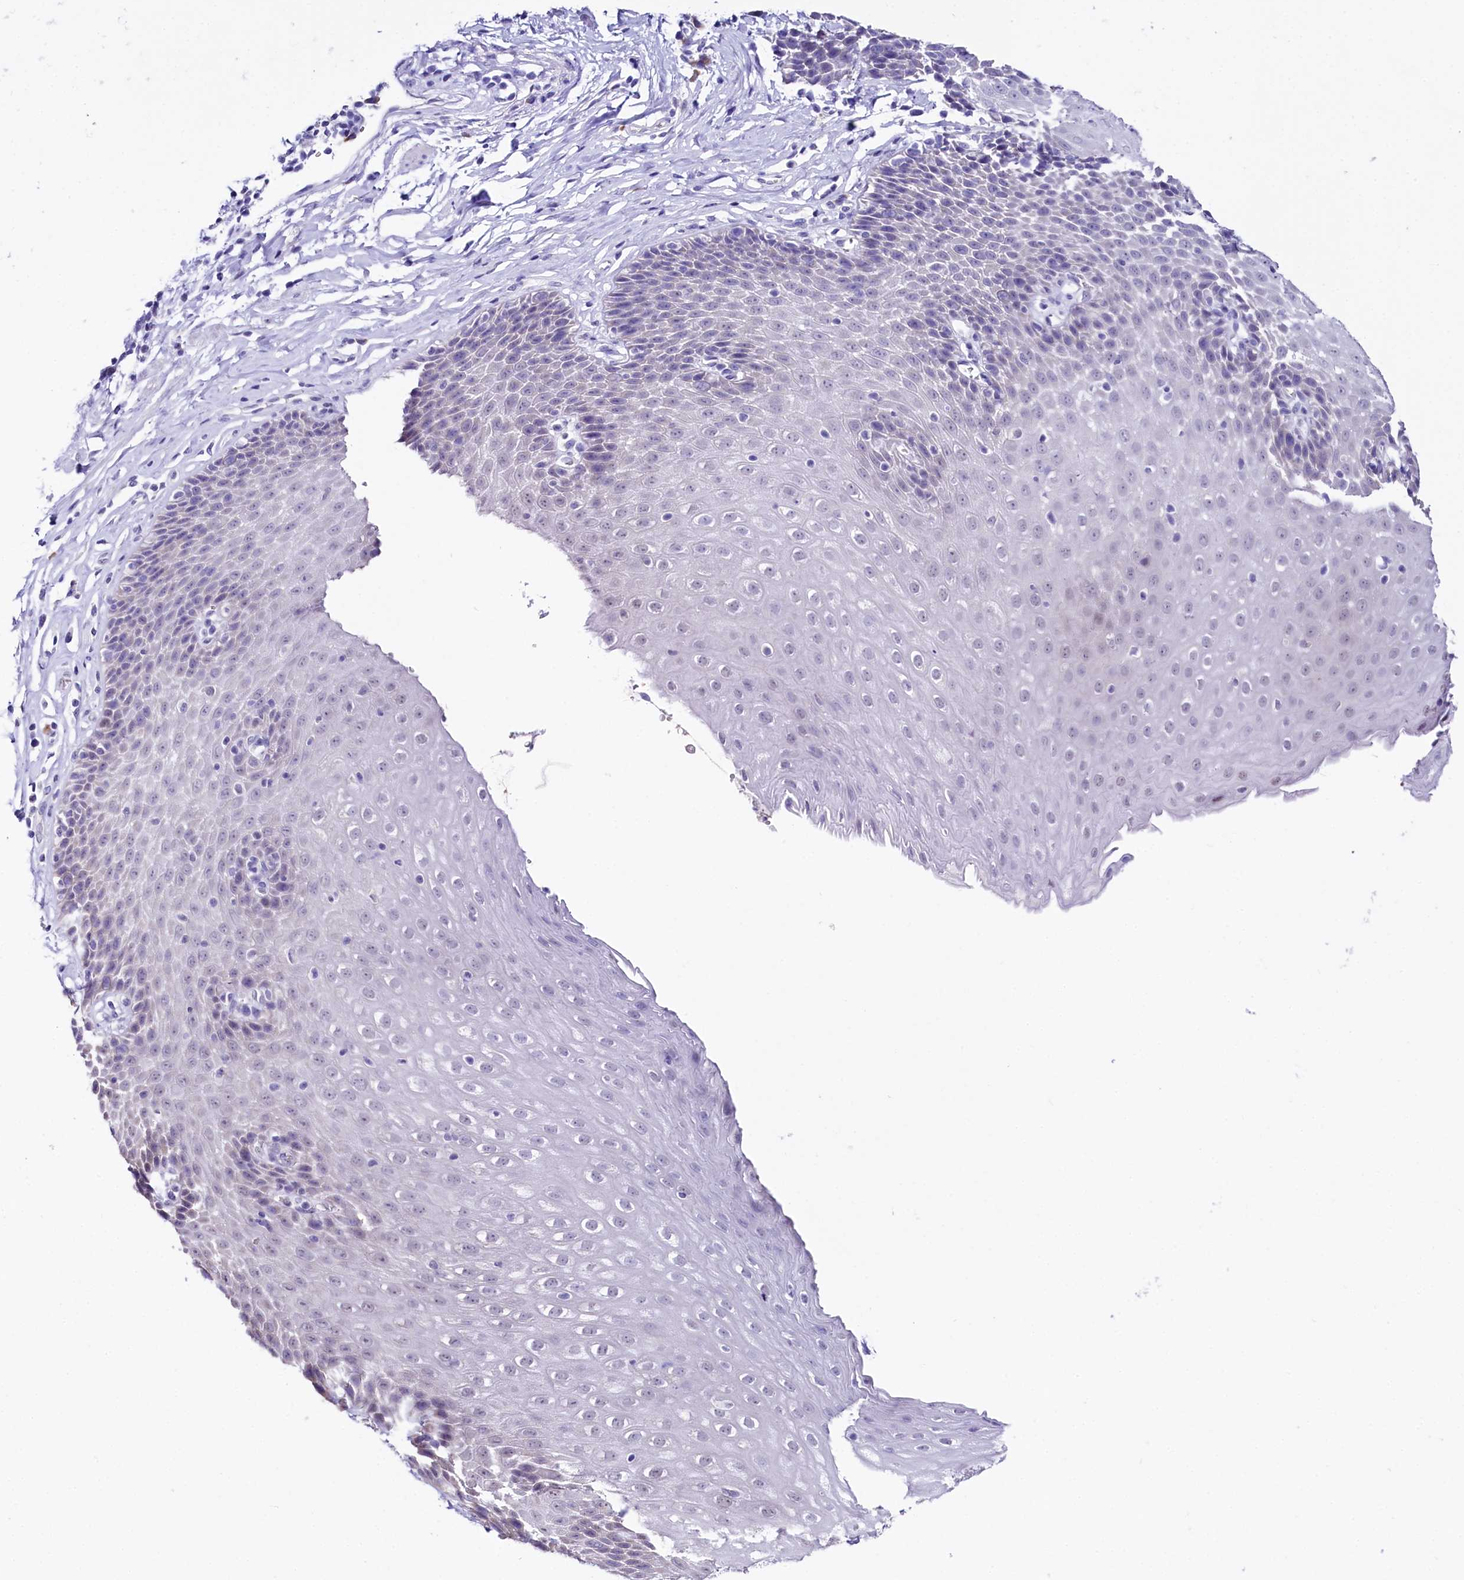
{"staining": {"intensity": "moderate", "quantity": "<25%", "location": "nuclear"}, "tissue": "esophagus", "cell_type": "Squamous epithelial cells", "image_type": "normal", "snomed": [{"axis": "morphology", "description": "Normal tissue, NOS"}, {"axis": "topography", "description": "Esophagus"}], "caption": "Immunohistochemical staining of benign human esophagus exhibits <25% levels of moderate nuclear protein expression in about <25% of squamous epithelial cells. Nuclei are stained in blue.", "gene": "SPATS2", "patient": {"sex": "female", "age": 61}}